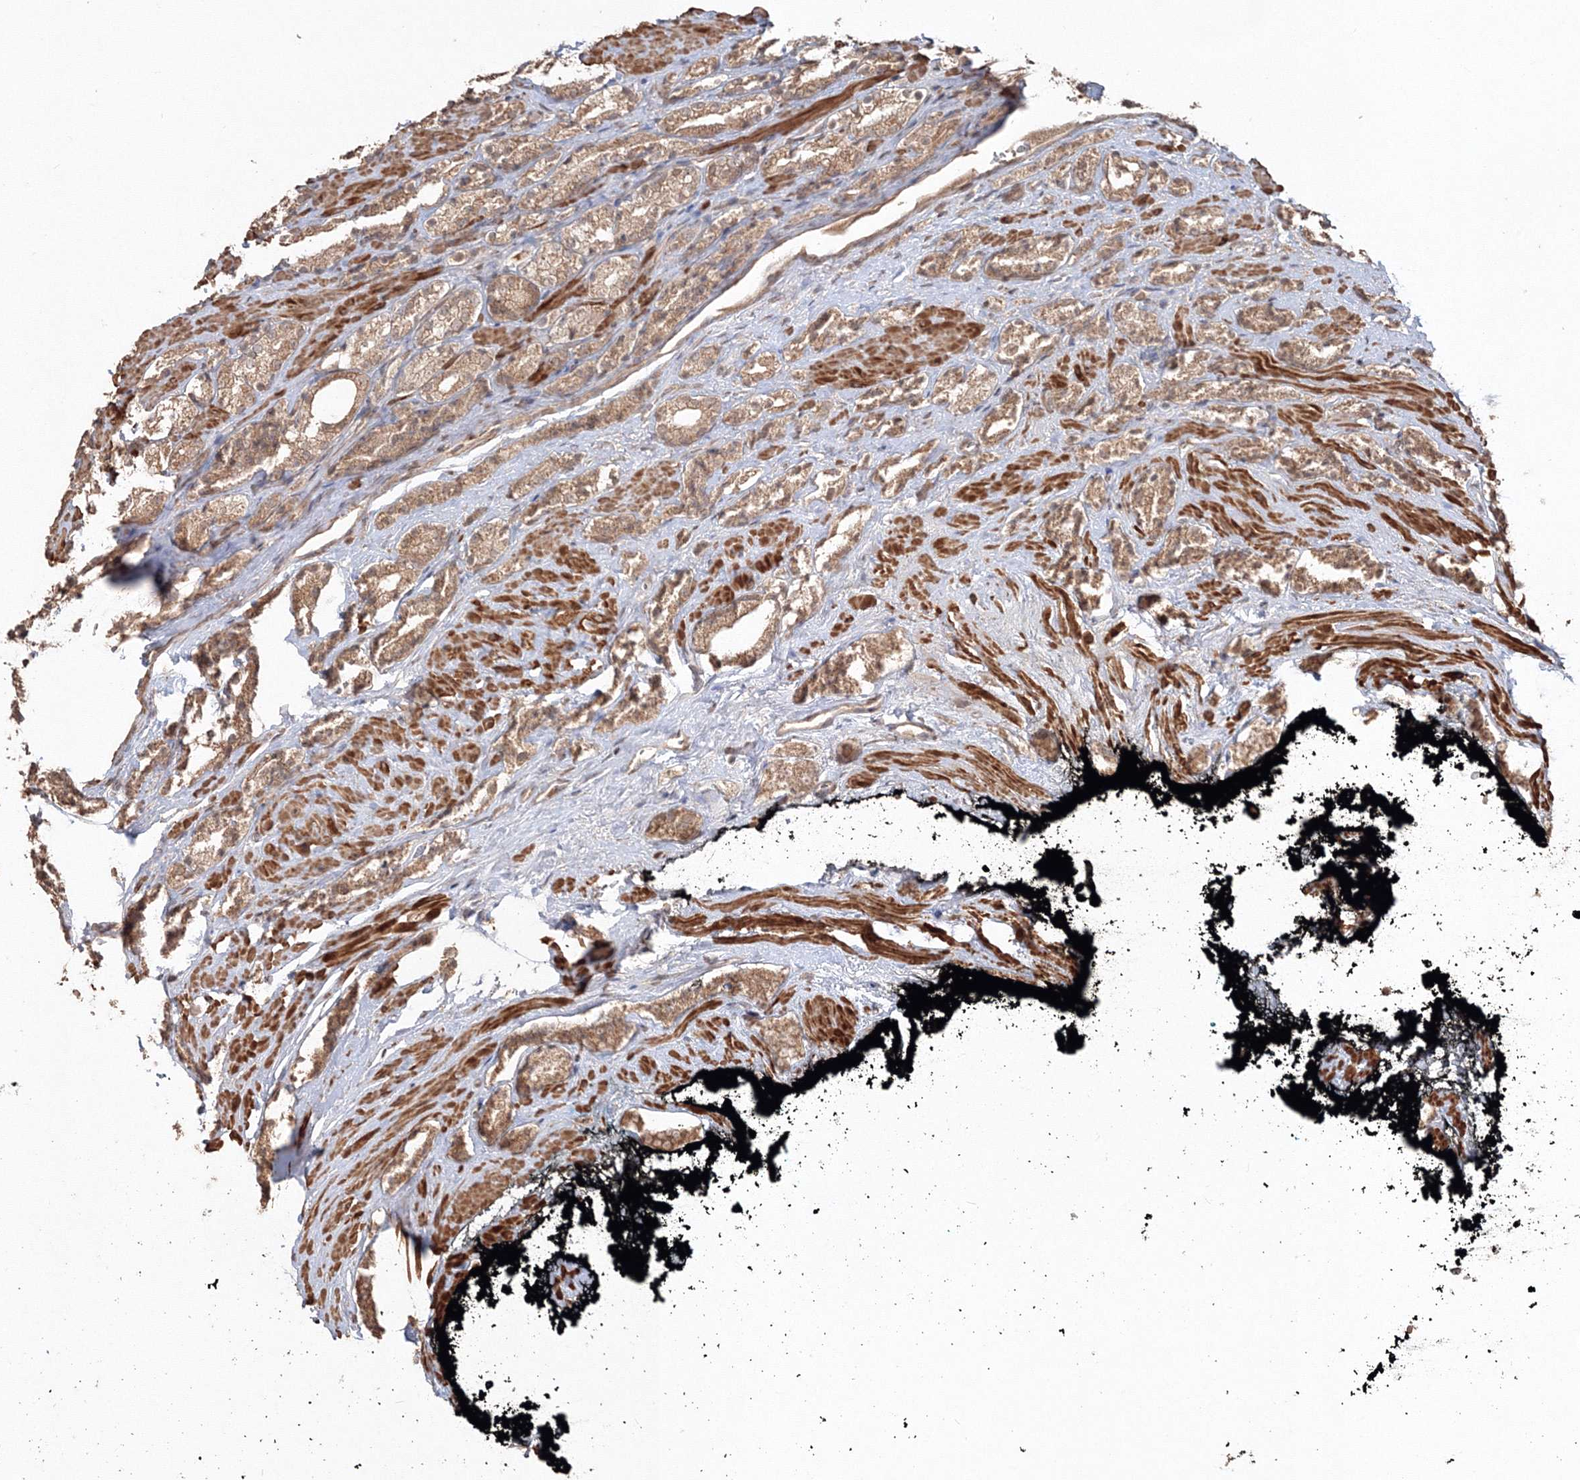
{"staining": {"intensity": "moderate", "quantity": ">75%", "location": "cytoplasmic/membranous"}, "tissue": "prostate cancer", "cell_type": "Tumor cells", "image_type": "cancer", "snomed": [{"axis": "morphology", "description": "Adenocarcinoma, High grade"}, {"axis": "topography", "description": "Prostate"}], "caption": "Immunohistochemistry (IHC) of prostate cancer demonstrates medium levels of moderate cytoplasmic/membranous staining in about >75% of tumor cells. The staining was performed using DAB, with brown indicating positive protein expression. Nuclei are stained blue with hematoxylin.", "gene": "CCDC122", "patient": {"sex": "male", "age": 71}}